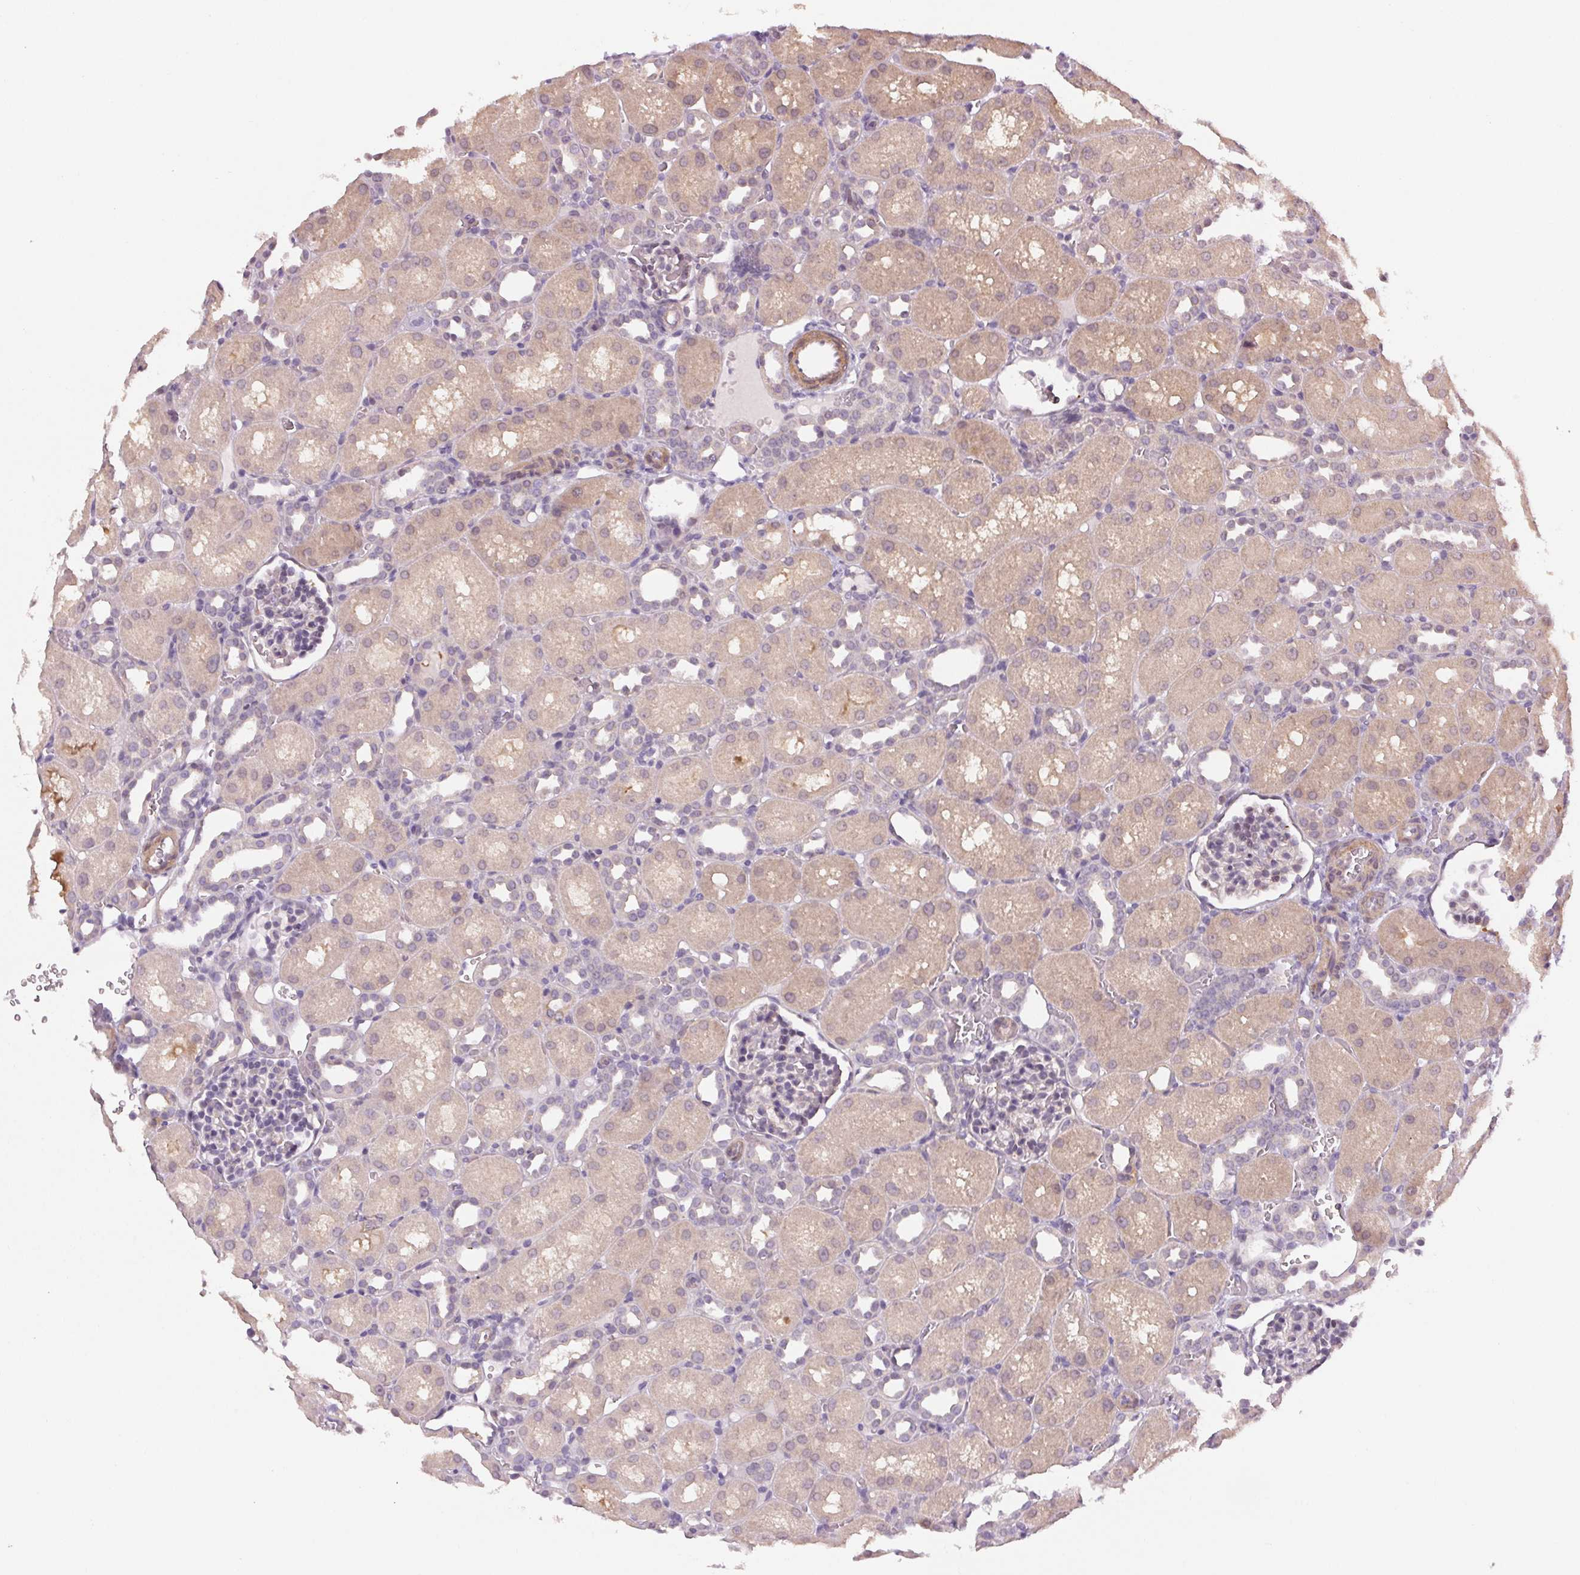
{"staining": {"intensity": "negative", "quantity": "none", "location": "none"}, "tissue": "kidney", "cell_type": "Cells in glomeruli", "image_type": "normal", "snomed": [{"axis": "morphology", "description": "Normal tissue, NOS"}, {"axis": "topography", "description": "Kidney"}], "caption": "DAB immunohistochemical staining of benign kidney reveals no significant staining in cells in glomeruli.", "gene": "HHLA2", "patient": {"sex": "male", "age": 1}}